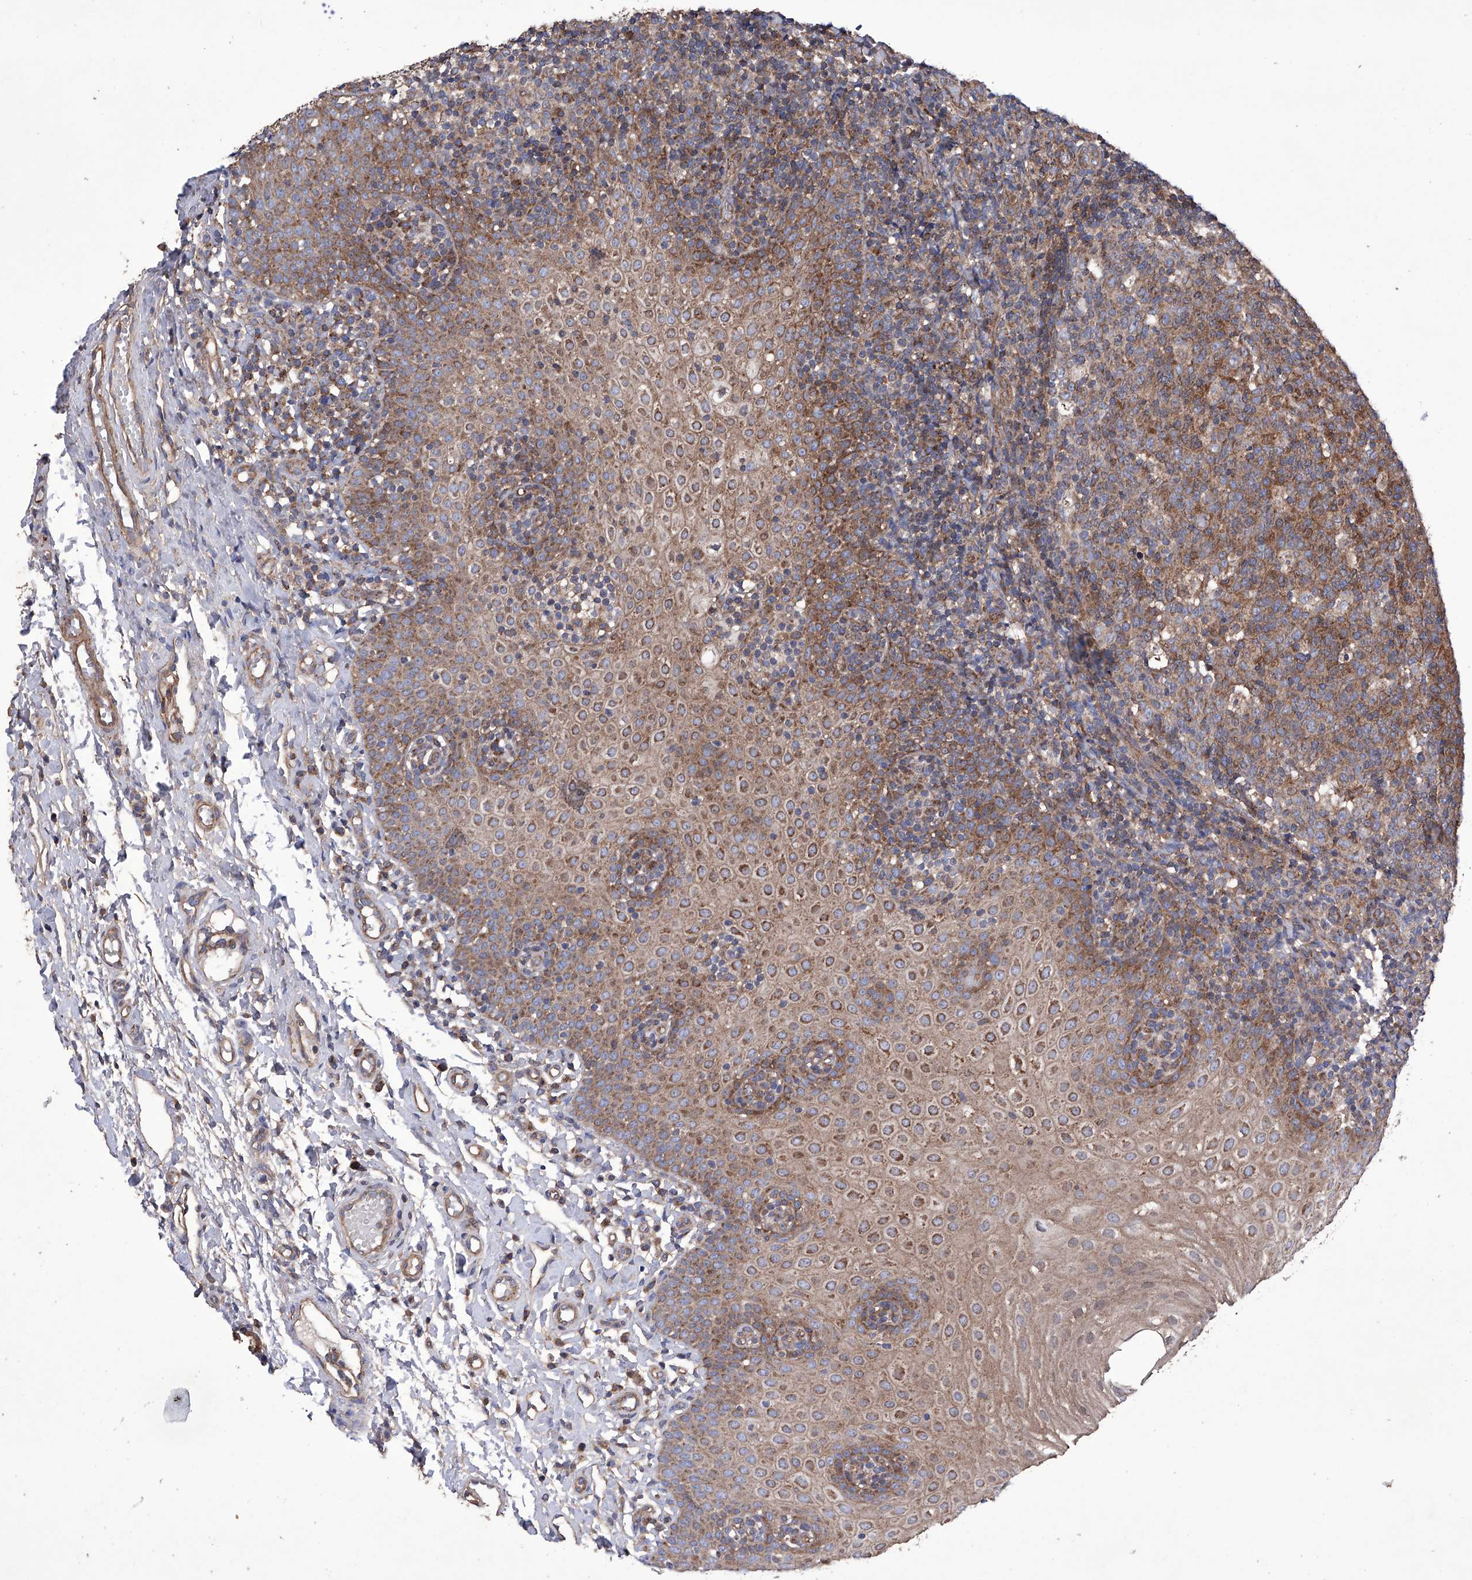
{"staining": {"intensity": "moderate", "quantity": "25%-75%", "location": "cytoplasmic/membranous"}, "tissue": "tonsil", "cell_type": "Germinal center cells", "image_type": "normal", "snomed": [{"axis": "morphology", "description": "Normal tissue, NOS"}, {"axis": "topography", "description": "Tonsil"}], "caption": "Immunohistochemistry staining of unremarkable tonsil, which reveals medium levels of moderate cytoplasmic/membranous expression in about 25%-75% of germinal center cells indicating moderate cytoplasmic/membranous protein positivity. The staining was performed using DAB (brown) for protein detection and nuclei were counterstained in hematoxylin (blue).", "gene": "EFCAB2", "patient": {"sex": "female", "age": 19}}